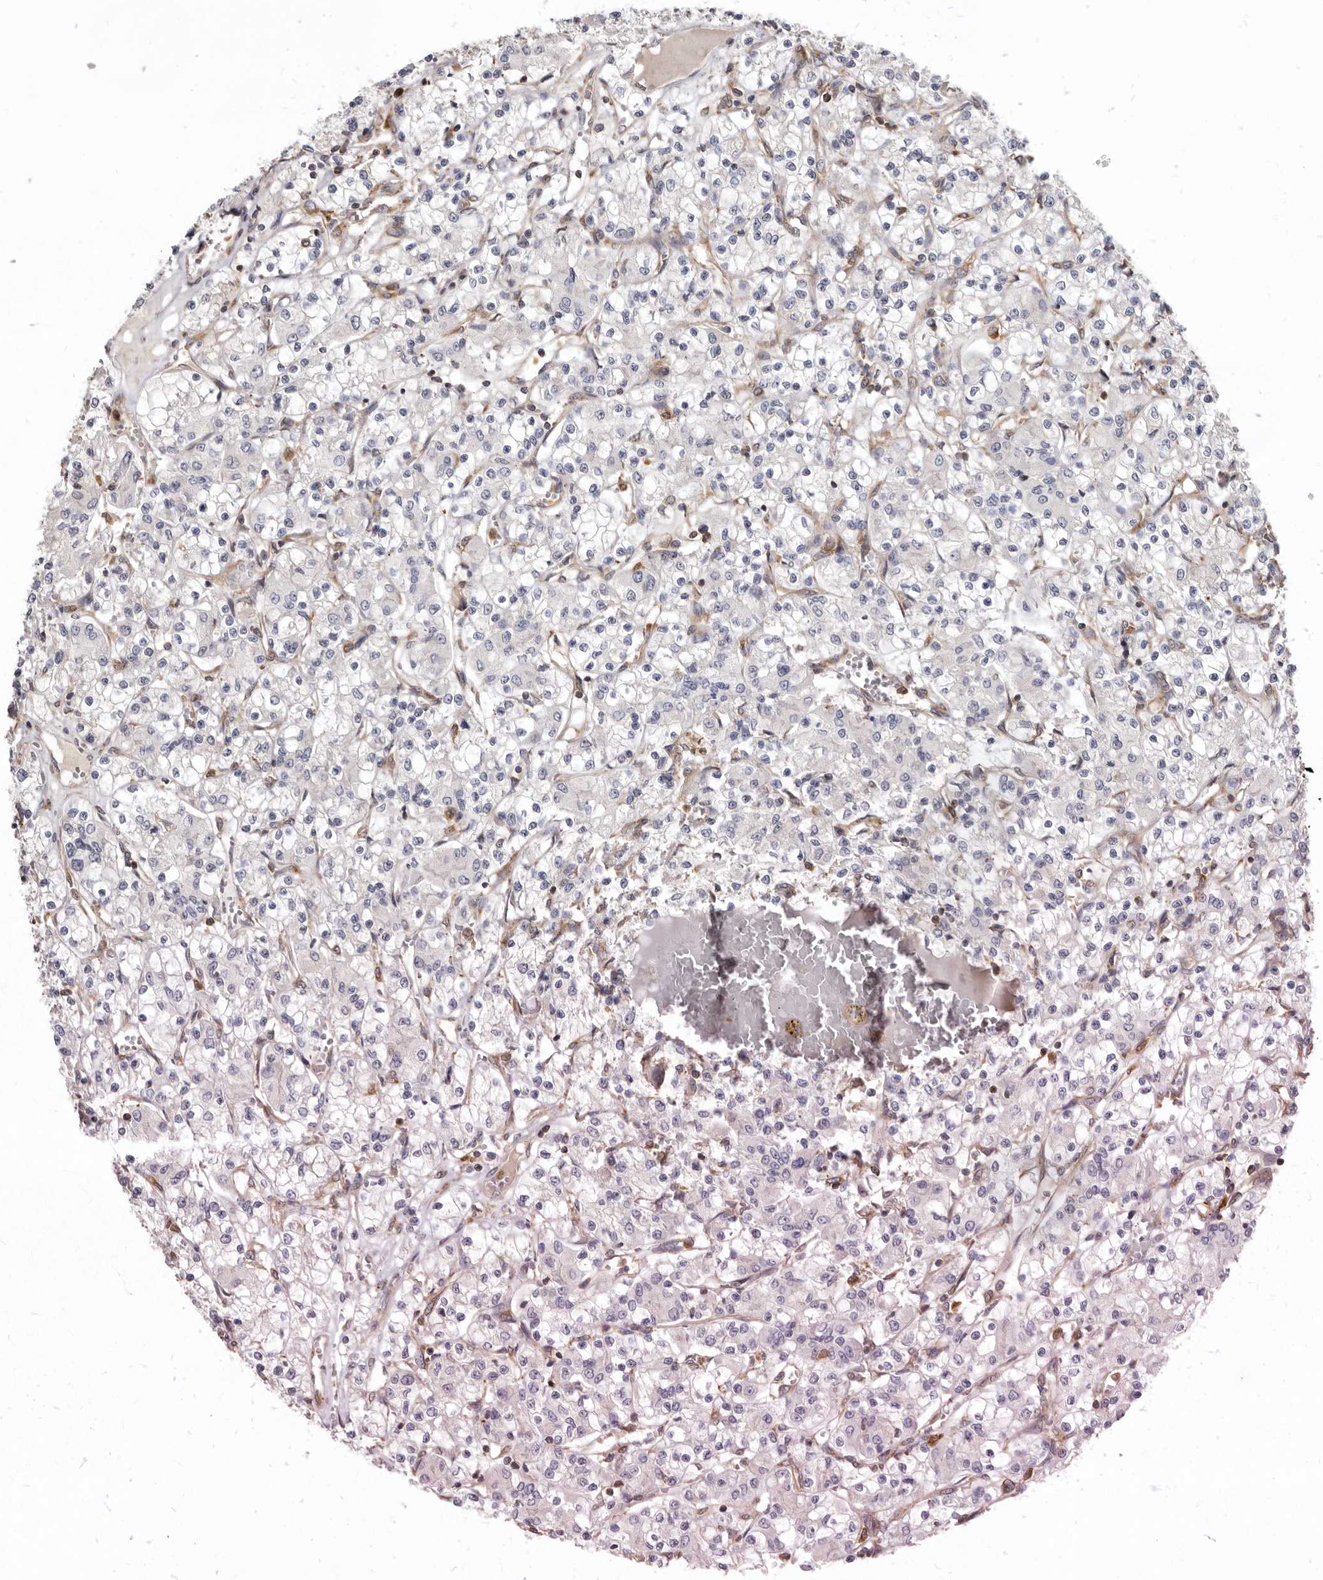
{"staining": {"intensity": "negative", "quantity": "none", "location": "none"}, "tissue": "renal cancer", "cell_type": "Tumor cells", "image_type": "cancer", "snomed": [{"axis": "morphology", "description": "Adenocarcinoma, NOS"}, {"axis": "topography", "description": "Kidney"}], "caption": "The micrograph demonstrates no staining of tumor cells in renal cancer (adenocarcinoma).", "gene": "CBL", "patient": {"sex": "female", "age": 59}}